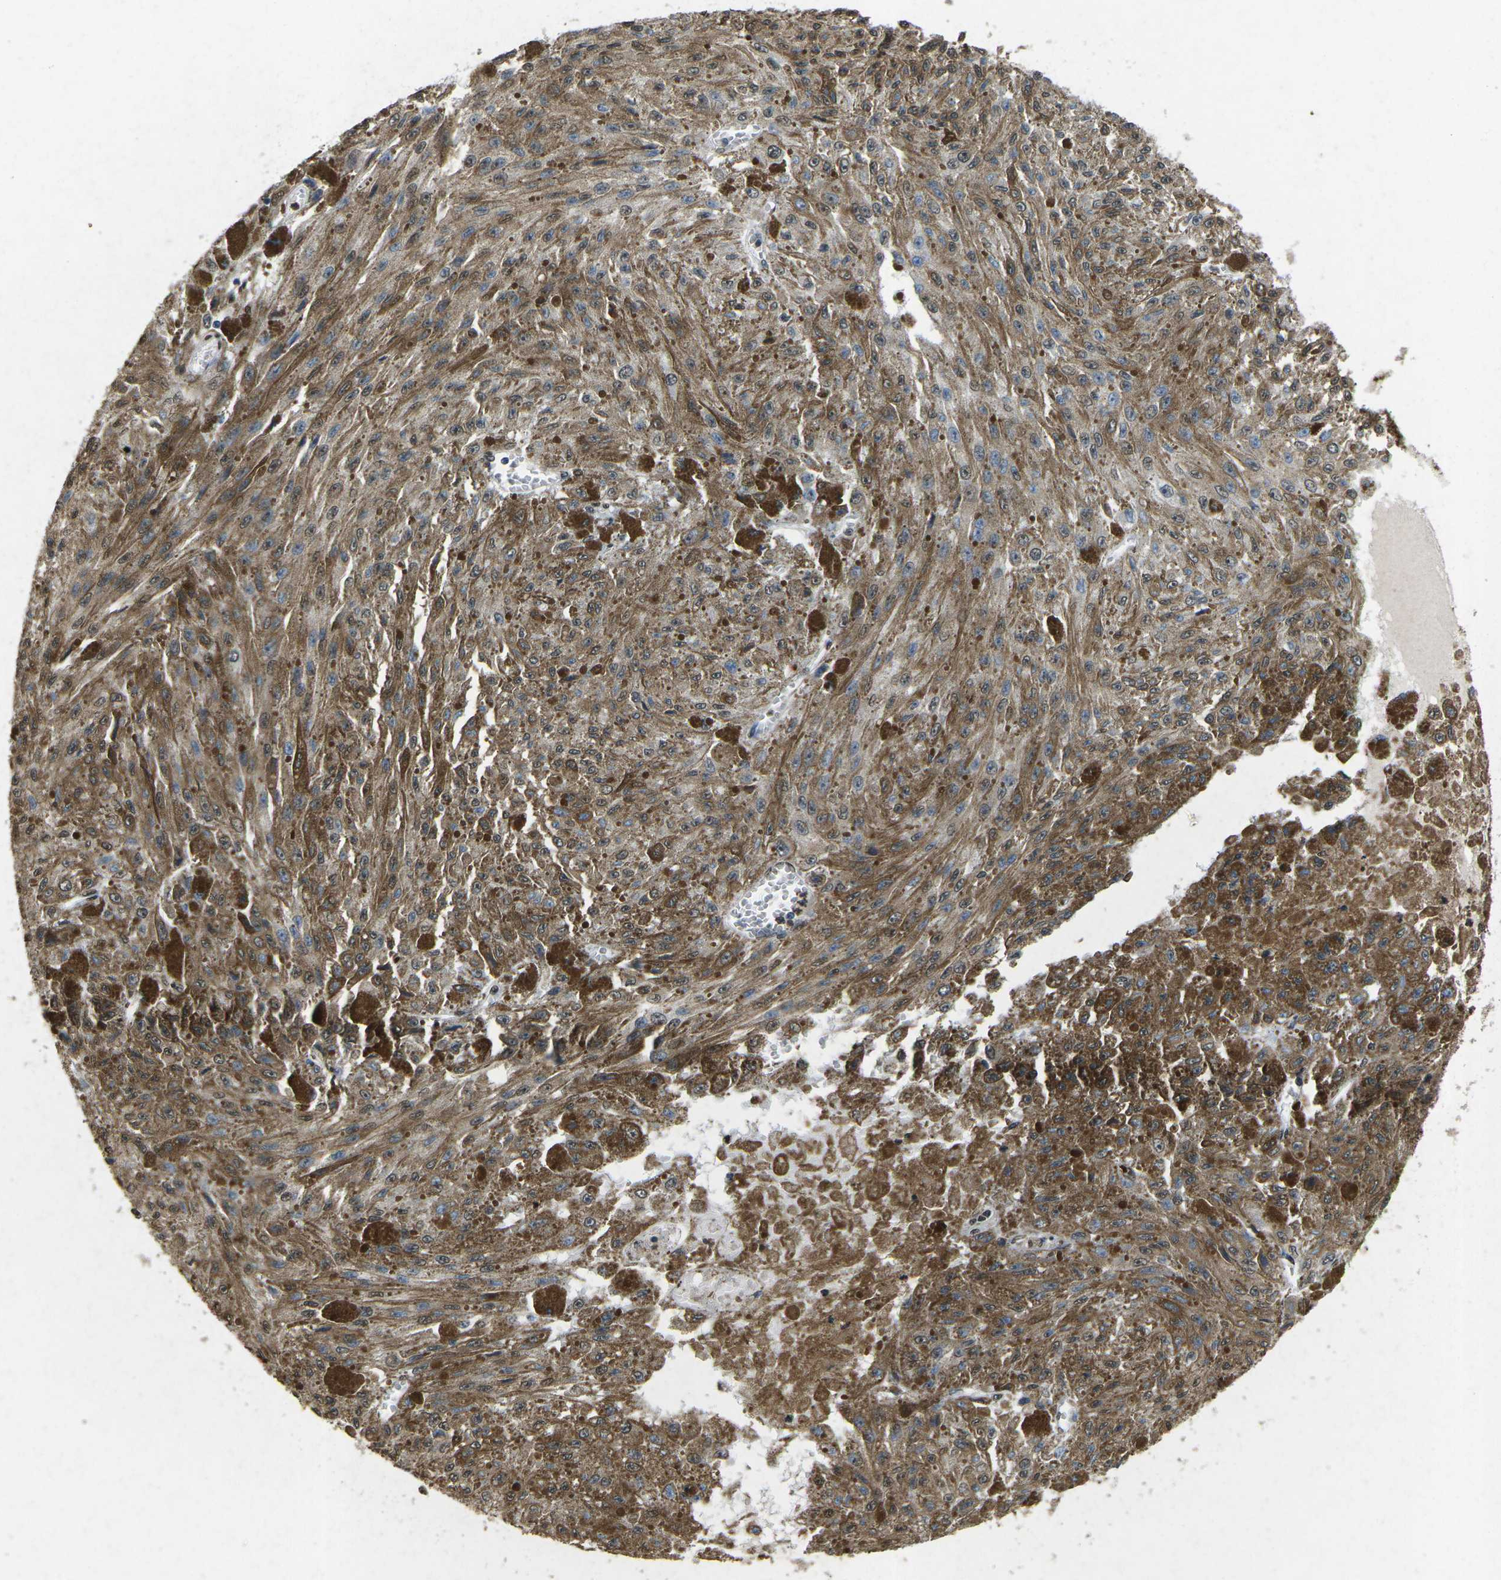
{"staining": {"intensity": "moderate", "quantity": ">75%", "location": "cytoplasmic/membranous"}, "tissue": "melanoma", "cell_type": "Tumor cells", "image_type": "cancer", "snomed": [{"axis": "morphology", "description": "Malignant melanoma, NOS"}, {"axis": "topography", "description": "Other"}], "caption": "A brown stain highlights moderate cytoplasmic/membranous expression of a protein in human malignant melanoma tumor cells.", "gene": "SCNN1B", "patient": {"sex": "male", "age": 79}}